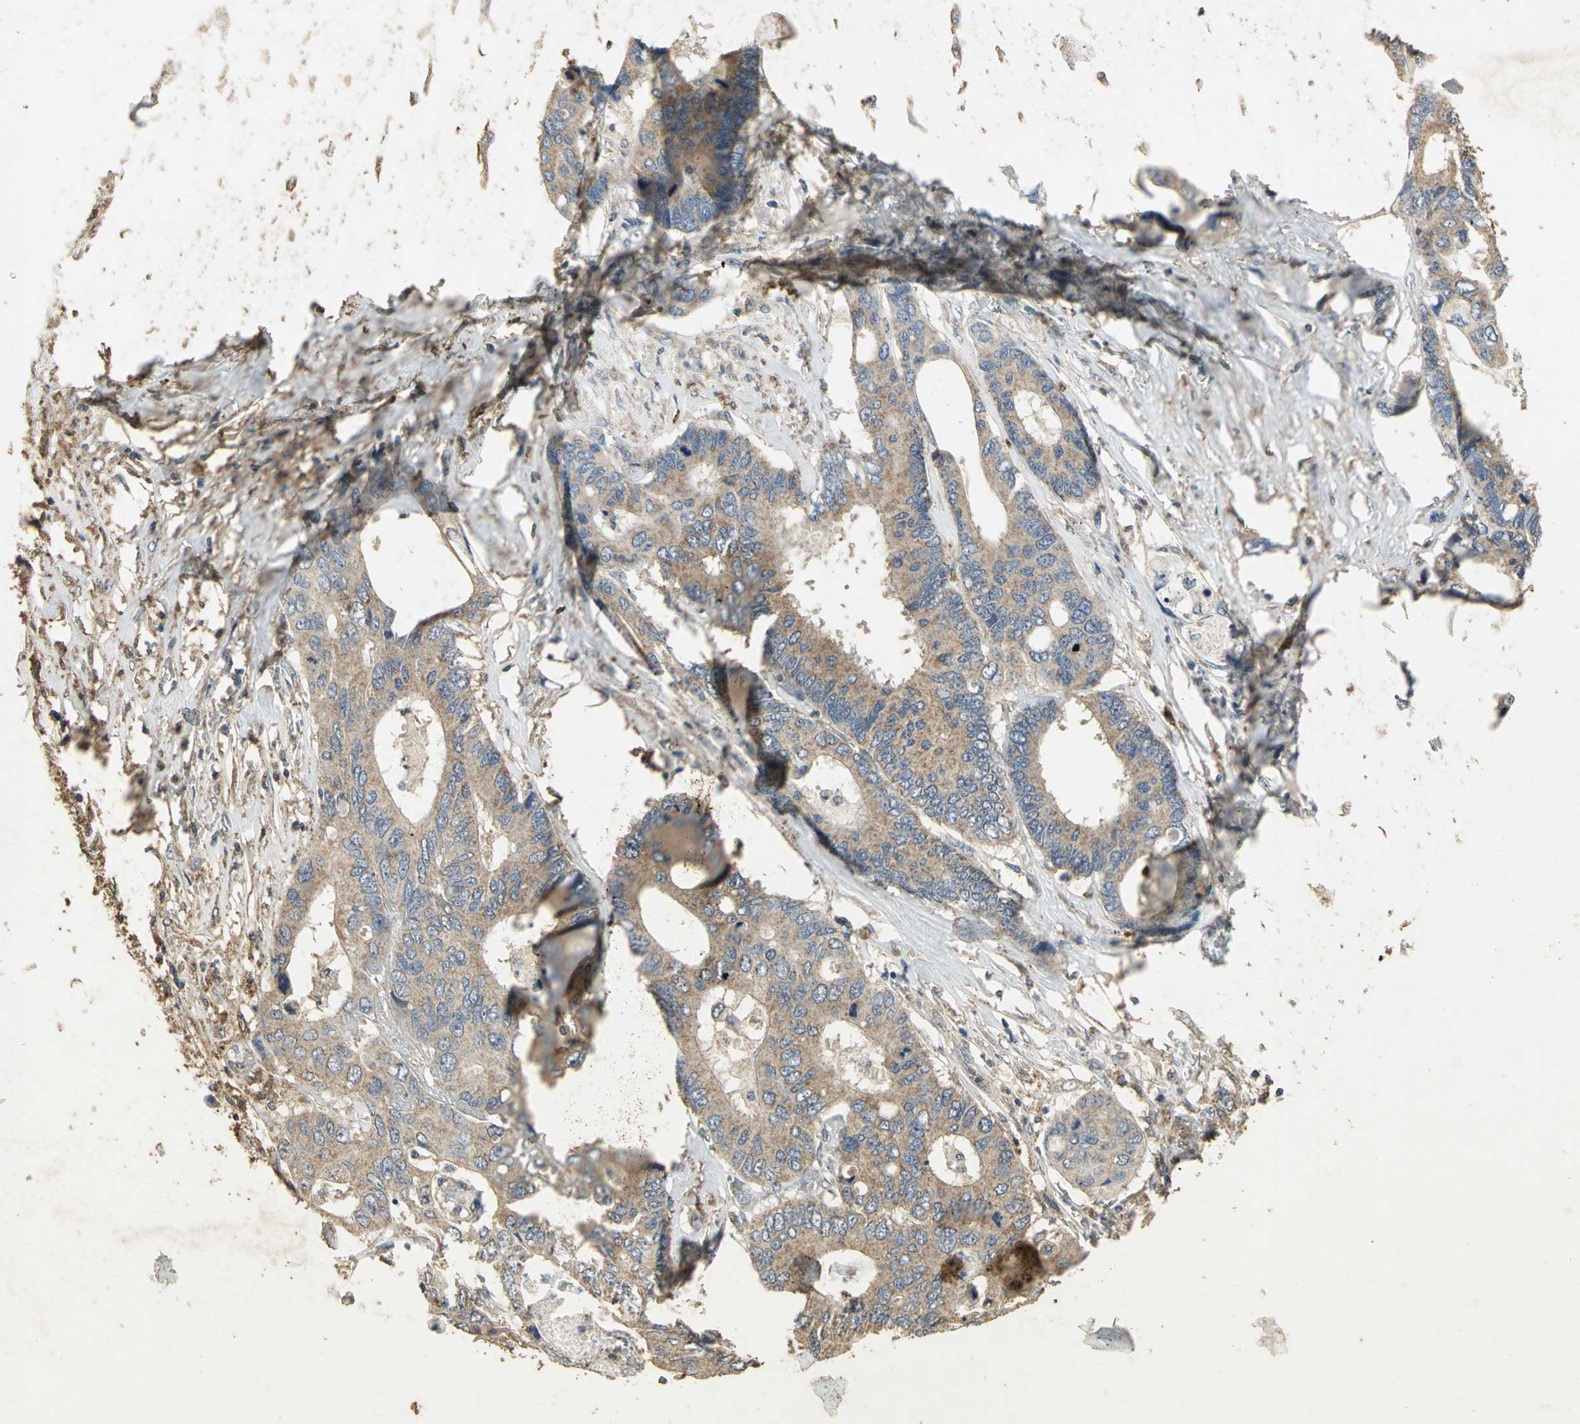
{"staining": {"intensity": "weak", "quantity": ">75%", "location": "cytoplasmic/membranous"}, "tissue": "colorectal cancer", "cell_type": "Tumor cells", "image_type": "cancer", "snomed": [{"axis": "morphology", "description": "Adenocarcinoma, NOS"}, {"axis": "topography", "description": "Rectum"}], "caption": "Protein expression analysis of adenocarcinoma (colorectal) demonstrates weak cytoplasmic/membranous positivity in approximately >75% of tumor cells.", "gene": "ASB9", "patient": {"sex": "male", "age": 55}}